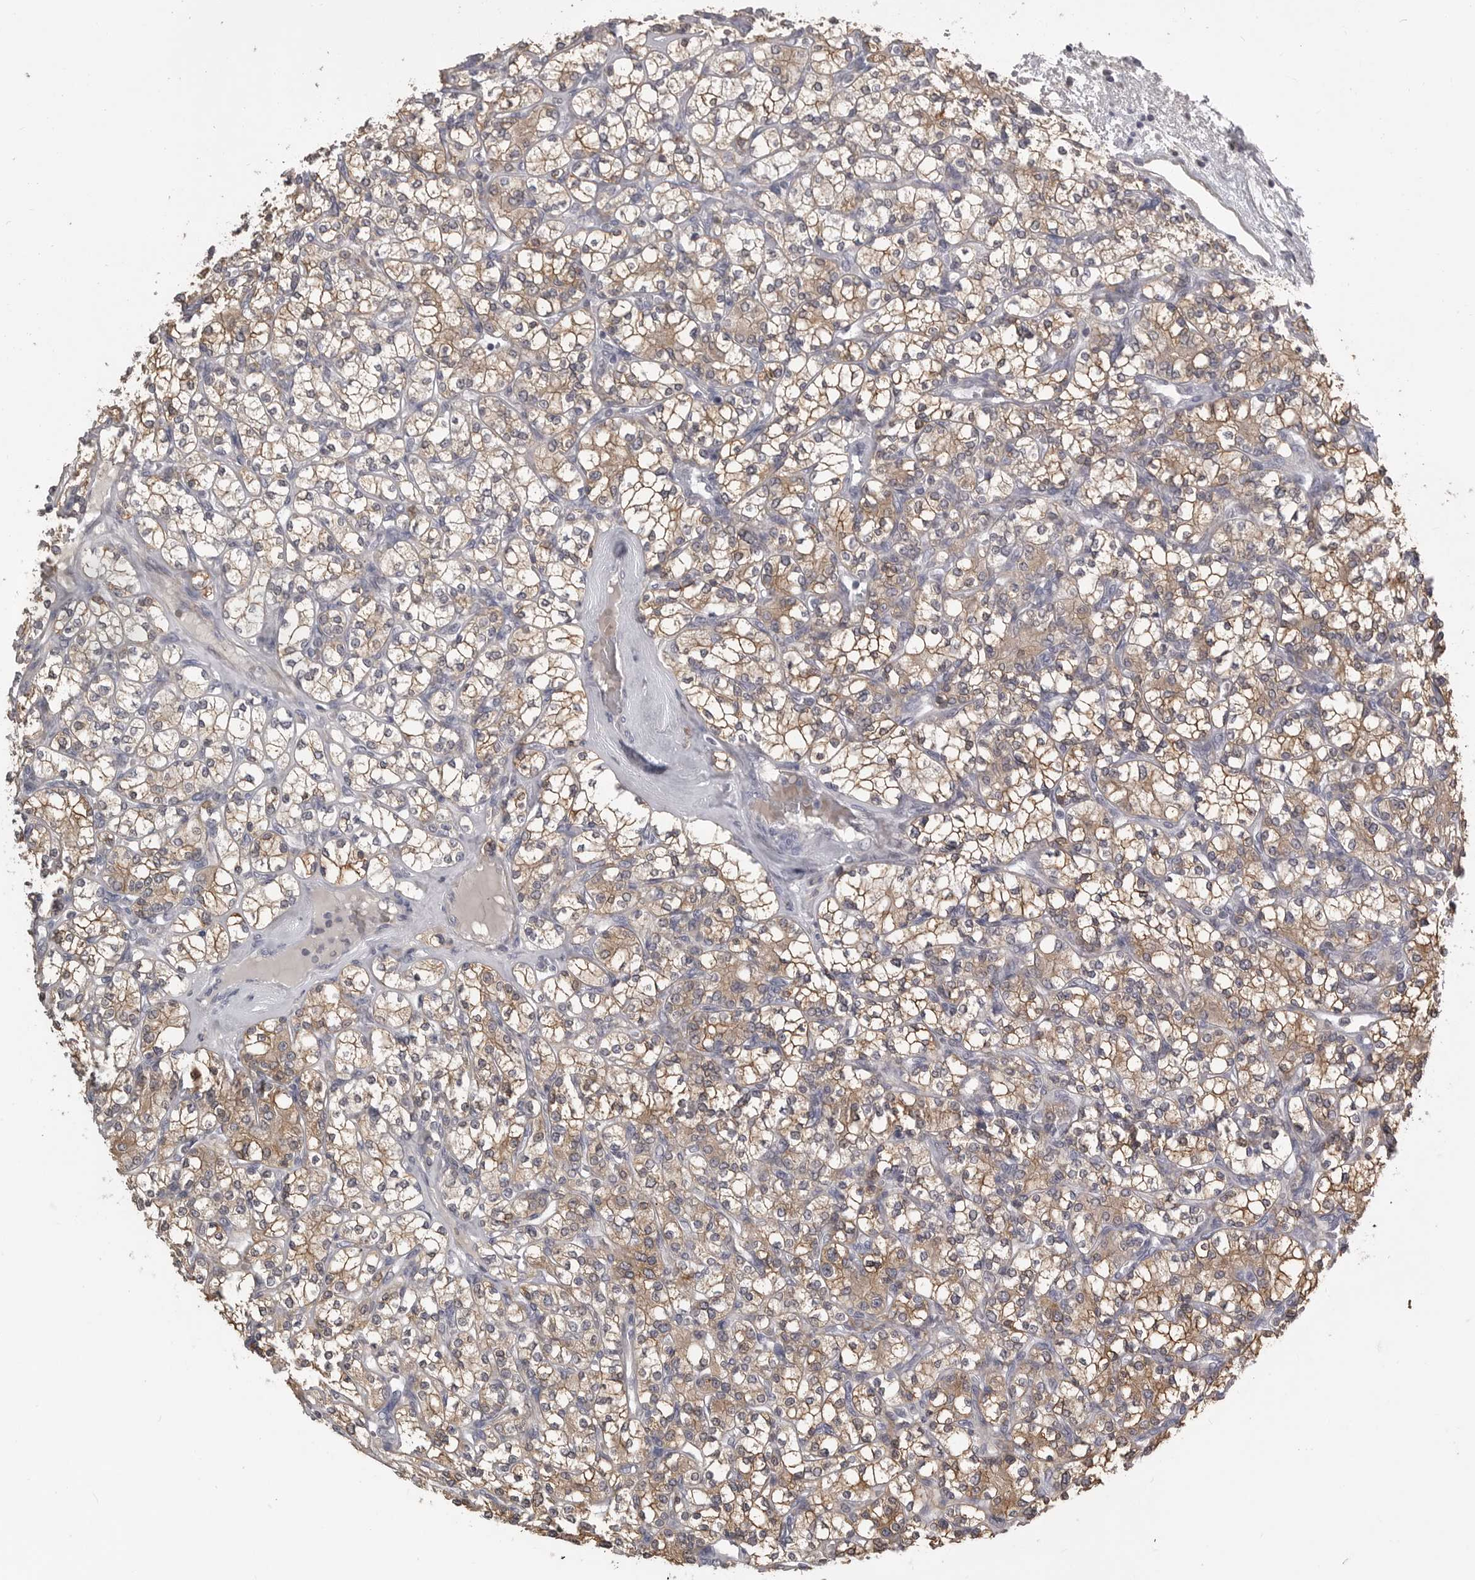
{"staining": {"intensity": "weak", "quantity": ">75%", "location": "cytoplasmic/membranous"}, "tissue": "renal cancer", "cell_type": "Tumor cells", "image_type": "cancer", "snomed": [{"axis": "morphology", "description": "Adenocarcinoma, NOS"}, {"axis": "topography", "description": "Kidney"}], "caption": "Protein staining reveals weak cytoplasmic/membranous staining in about >75% of tumor cells in renal cancer (adenocarcinoma).", "gene": "PLEKHF1", "patient": {"sex": "male", "age": 77}}